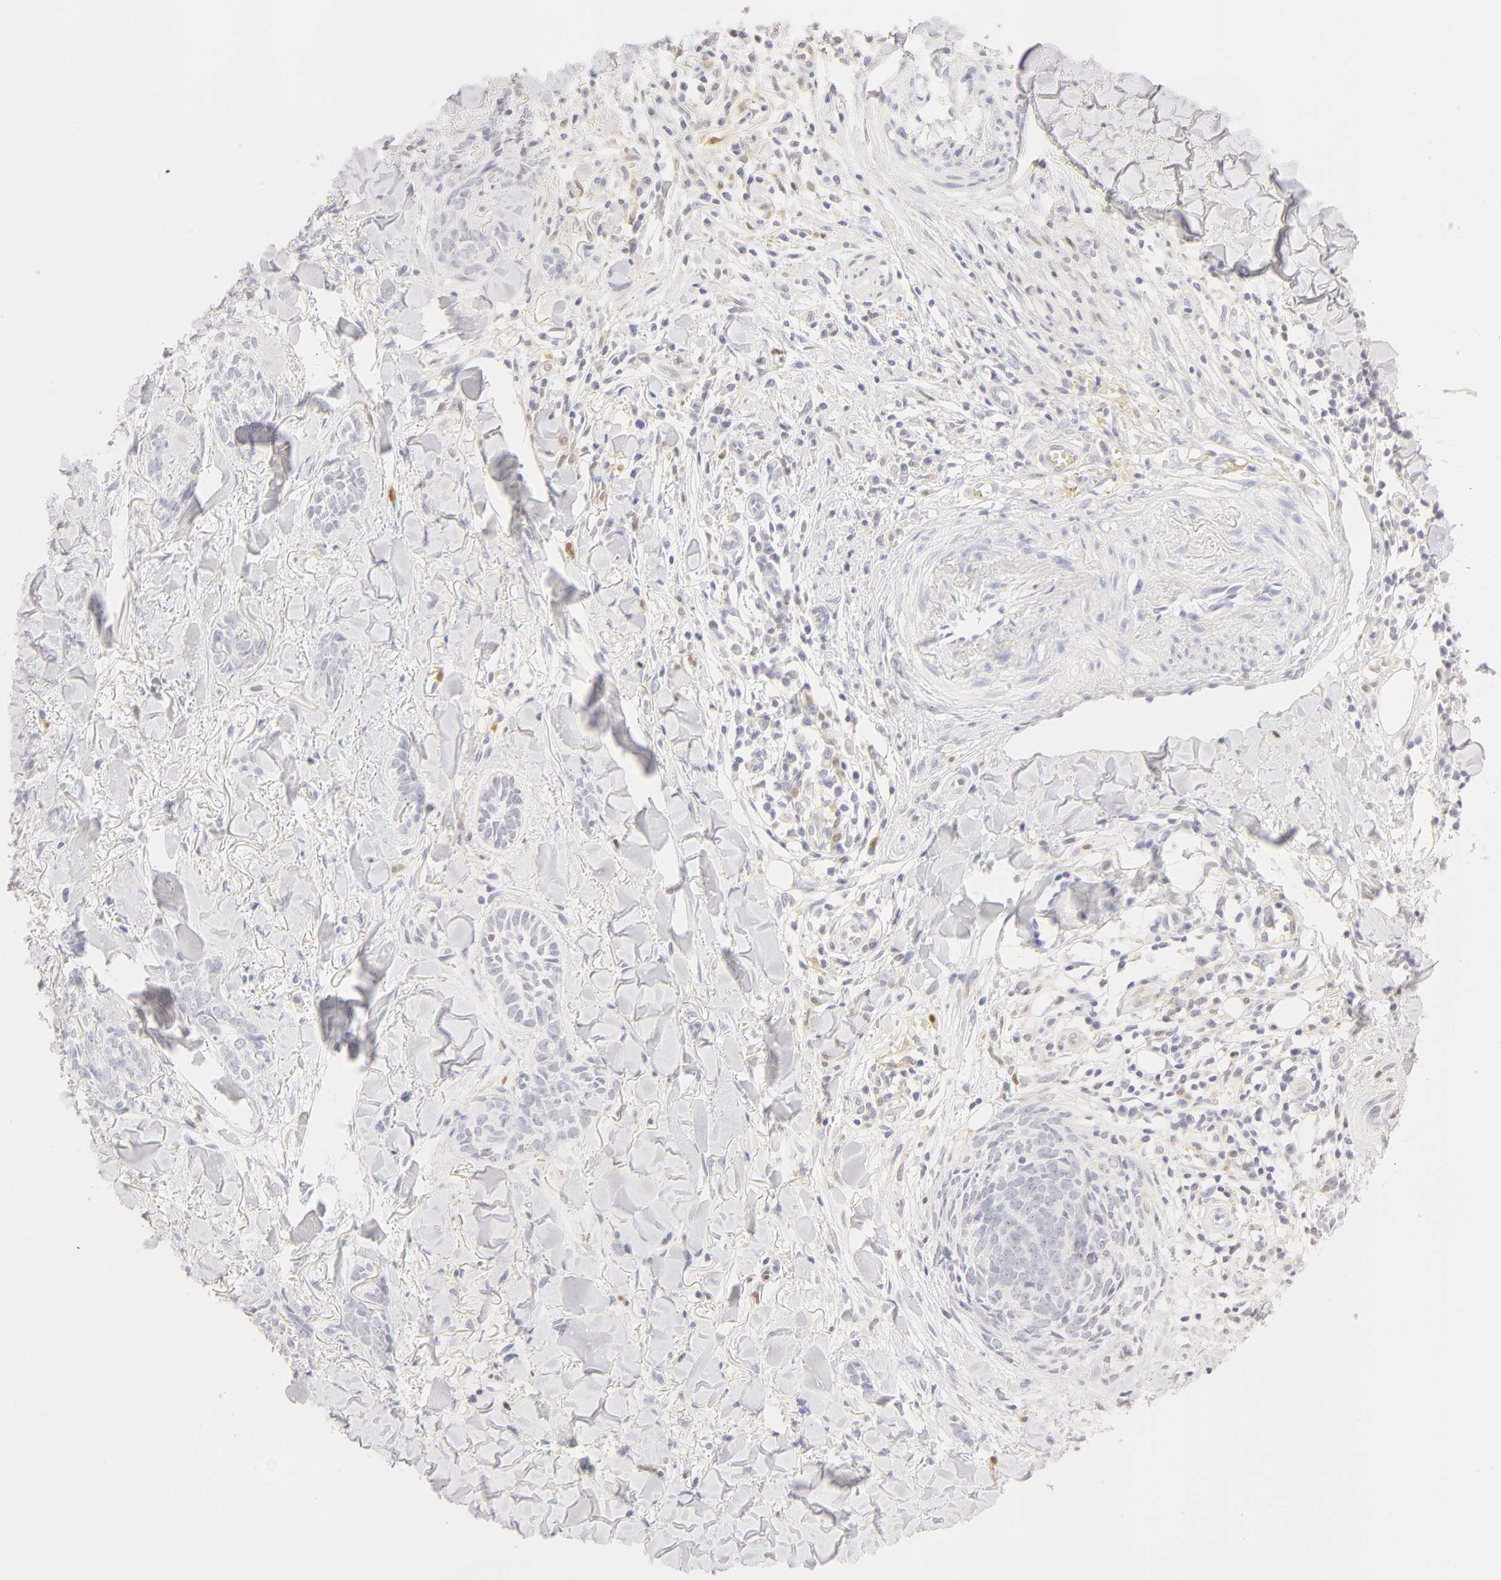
{"staining": {"intensity": "negative", "quantity": "none", "location": "none"}, "tissue": "skin cancer", "cell_type": "Tumor cells", "image_type": "cancer", "snomed": [{"axis": "morphology", "description": "Basal cell carcinoma"}, {"axis": "topography", "description": "Skin"}], "caption": "The image reveals no significant expression in tumor cells of basal cell carcinoma (skin). (DAB IHC with hematoxylin counter stain).", "gene": "CA2", "patient": {"sex": "female", "age": 81}}